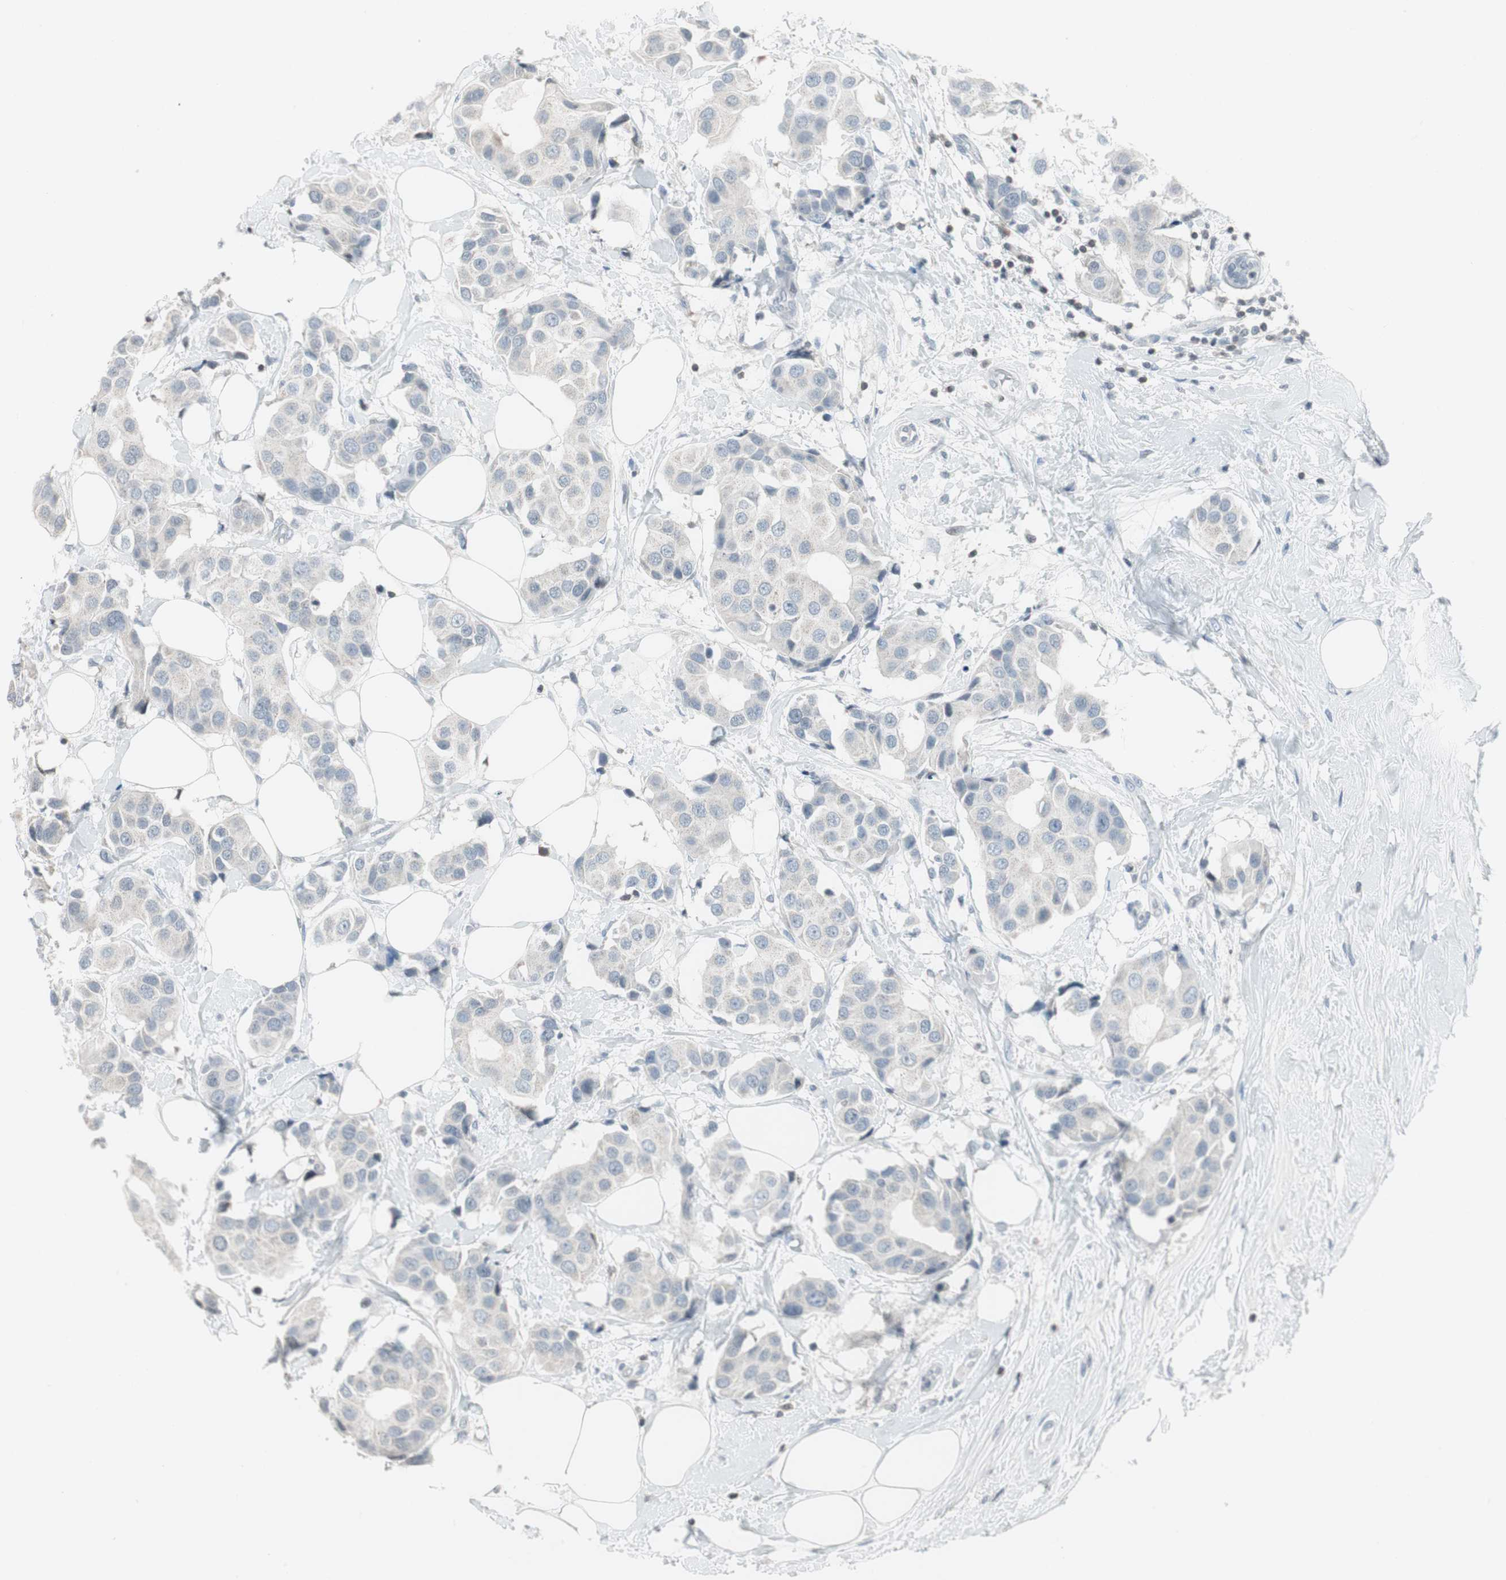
{"staining": {"intensity": "negative", "quantity": "none", "location": "none"}, "tissue": "breast cancer", "cell_type": "Tumor cells", "image_type": "cancer", "snomed": [{"axis": "morphology", "description": "Normal tissue, NOS"}, {"axis": "morphology", "description": "Duct carcinoma"}, {"axis": "topography", "description": "Breast"}], "caption": "Immunohistochemical staining of invasive ductal carcinoma (breast) reveals no significant staining in tumor cells.", "gene": "ARG2", "patient": {"sex": "female", "age": 39}}